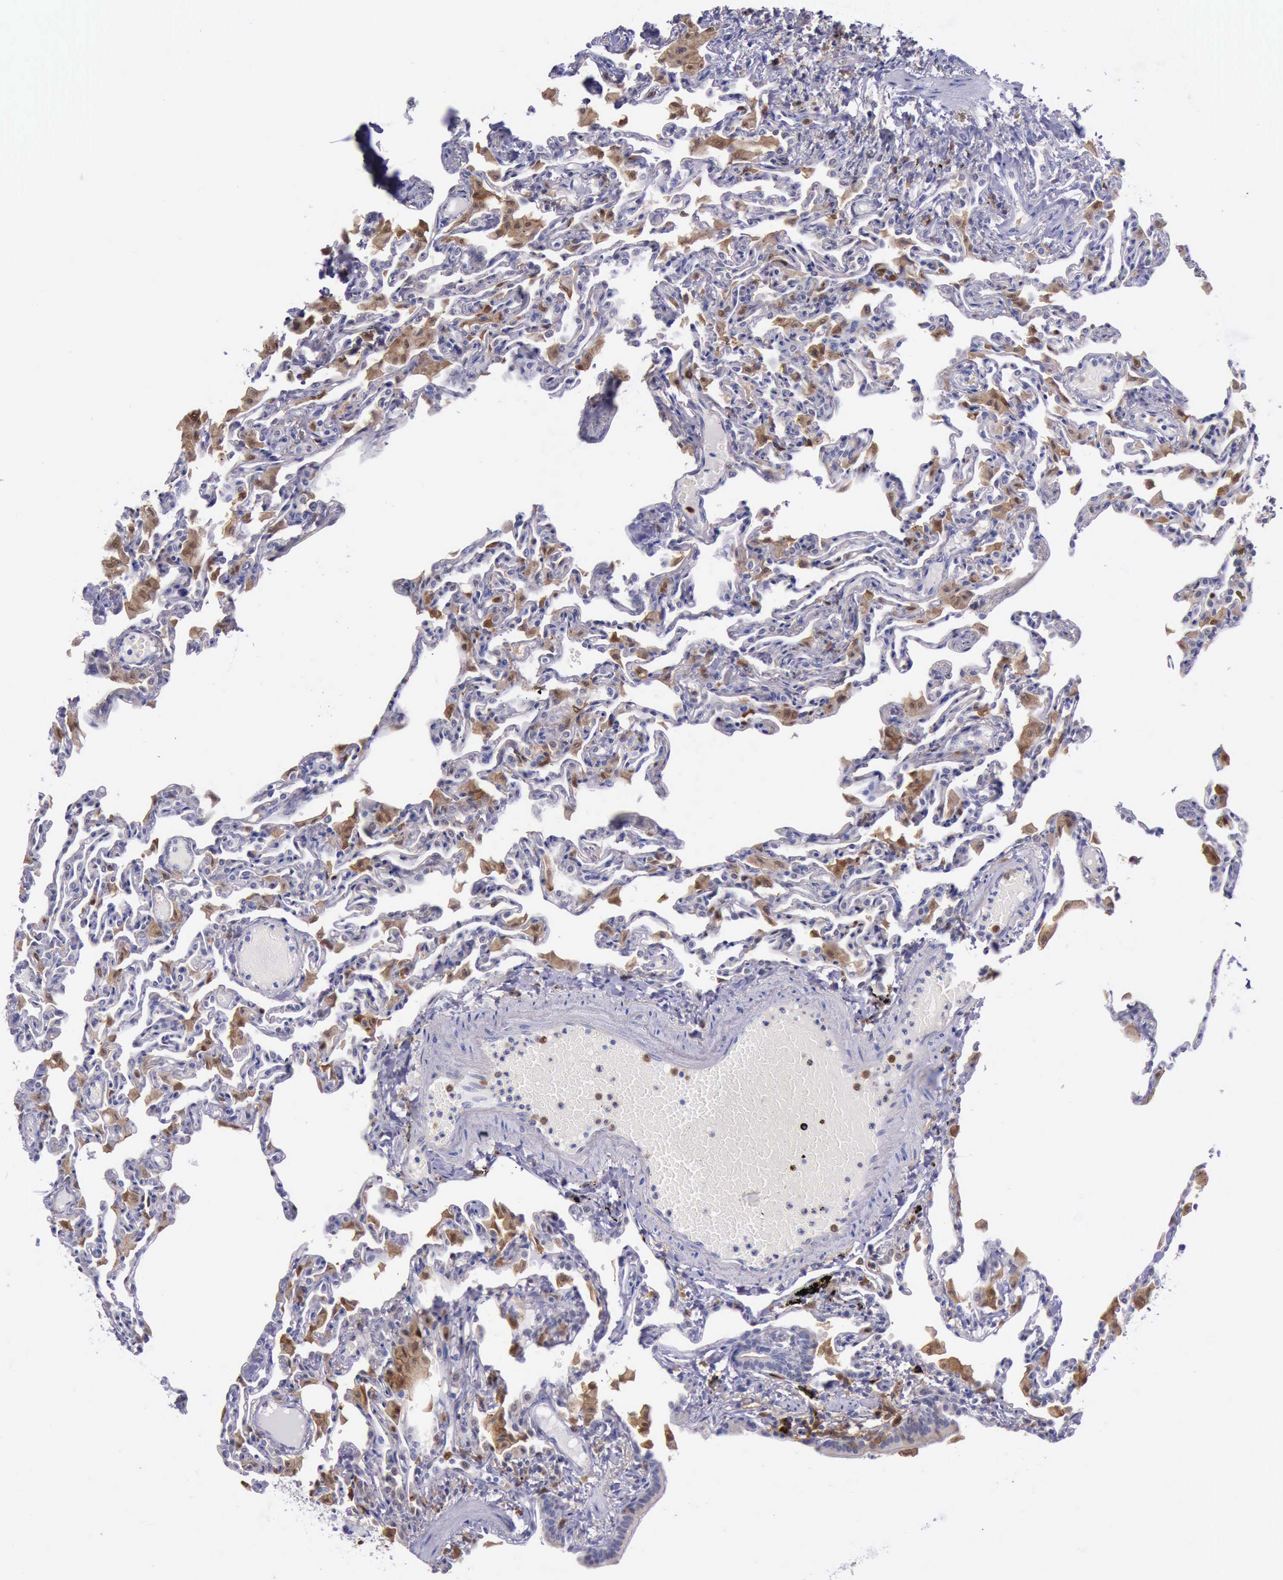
{"staining": {"intensity": "negative", "quantity": "none", "location": "none"}, "tissue": "lung", "cell_type": "Alveolar cells", "image_type": "normal", "snomed": [{"axis": "morphology", "description": "Normal tissue, NOS"}, {"axis": "topography", "description": "Lung"}], "caption": "Benign lung was stained to show a protein in brown. There is no significant staining in alveolar cells. (Brightfield microscopy of DAB (3,3'-diaminobenzidine) immunohistochemistry (IHC) at high magnification).", "gene": "TYMP", "patient": {"sex": "female", "age": 49}}